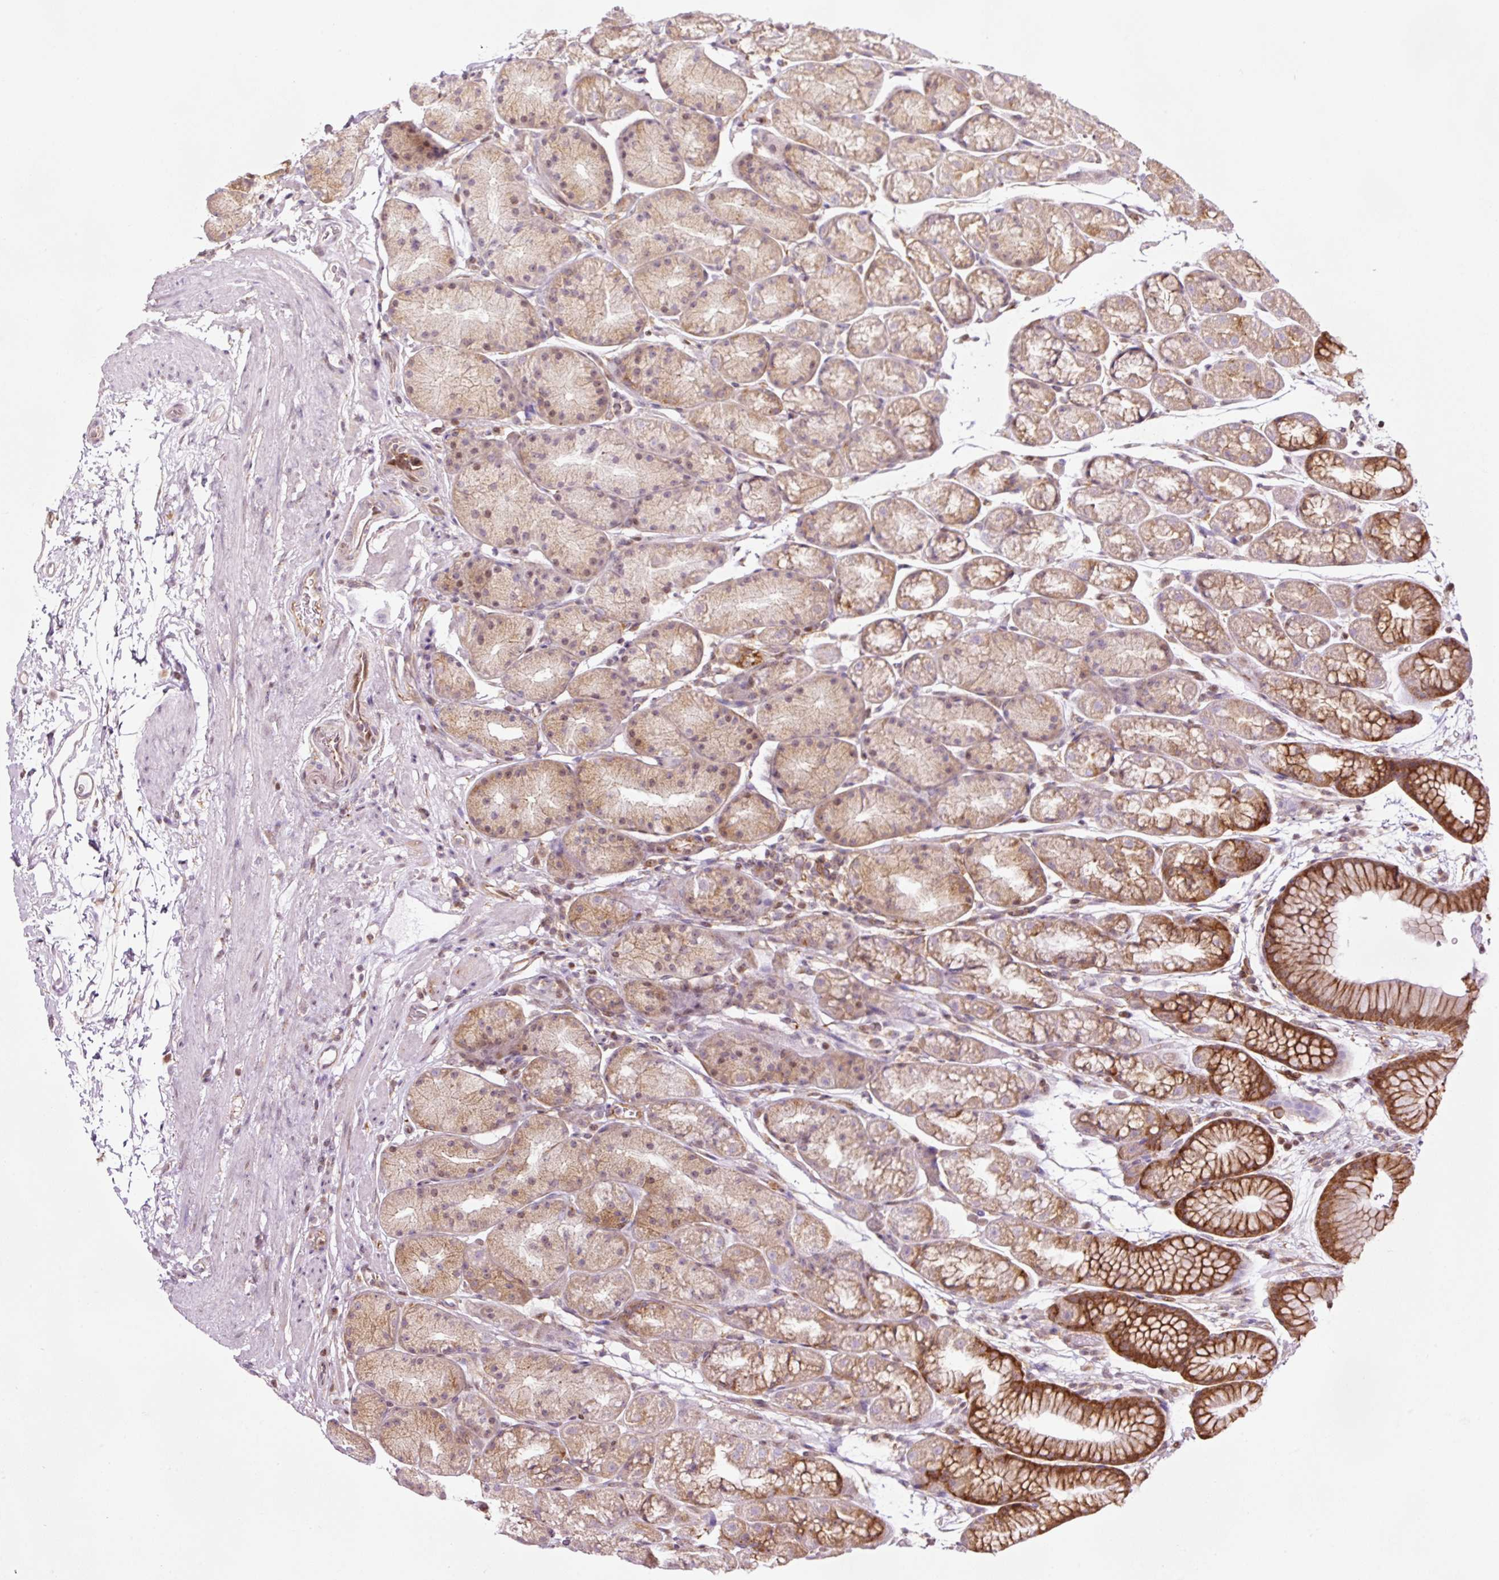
{"staining": {"intensity": "strong", "quantity": "25%-75%", "location": "cytoplasmic/membranous"}, "tissue": "stomach", "cell_type": "Glandular cells", "image_type": "normal", "snomed": [{"axis": "morphology", "description": "Normal tissue, NOS"}, {"axis": "topography", "description": "Stomach, lower"}], "caption": "A brown stain highlights strong cytoplasmic/membranous positivity of a protein in glandular cells of normal human stomach.", "gene": "SCNM1", "patient": {"sex": "male", "age": 67}}